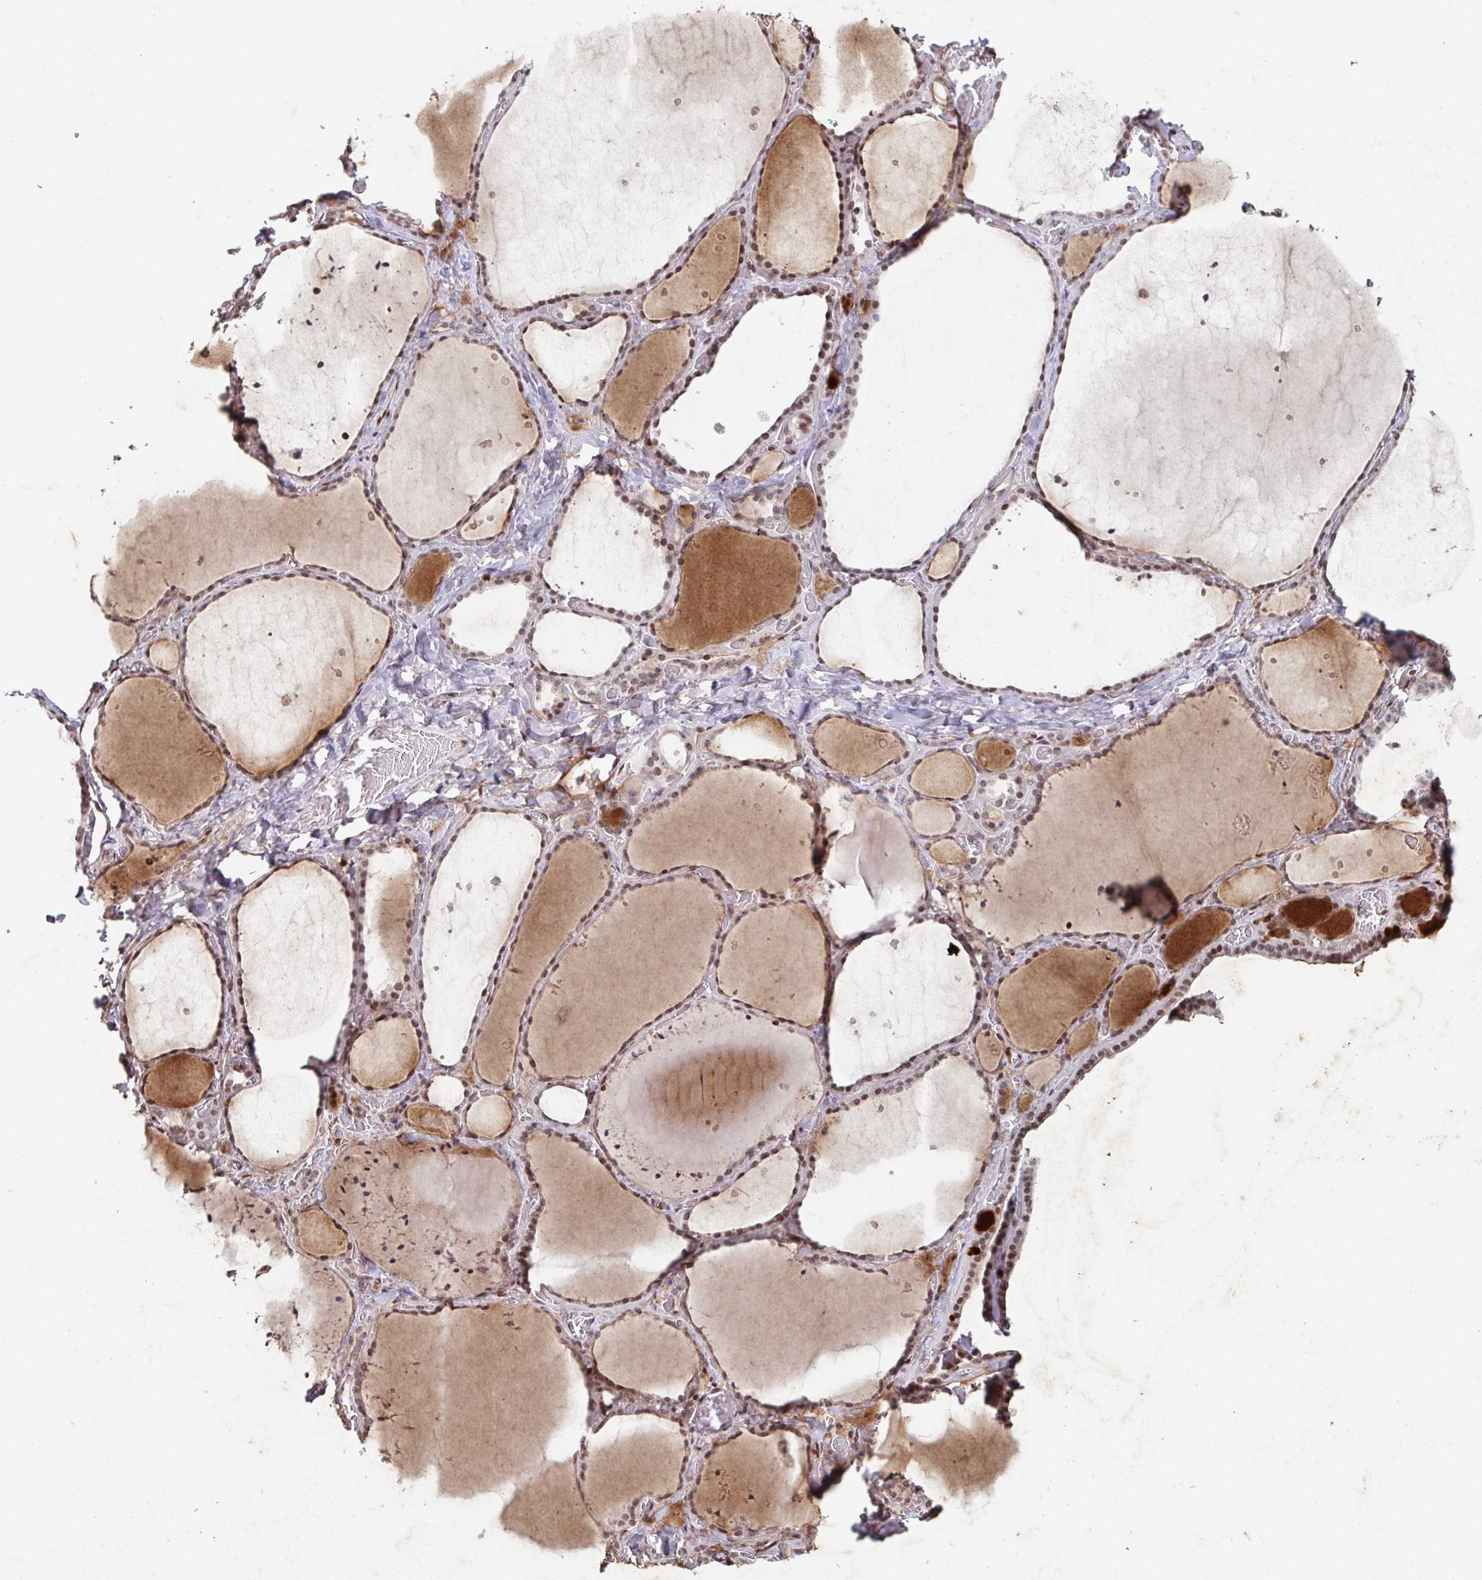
{"staining": {"intensity": "moderate", "quantity": ">75%", "location": "nuclear"}, "tissue": "thyroid gland", "cell_type": "Glandular cells", "image_type": "normal", "snomed": [{"axis": "morphology", "description": "Normal tissue, NOS"}, {"axis": "topography", "description": "Thyroid gland"}], "caption": "Human thyroid gland stained for a protein (brown) reveals moderate nuclear positive staining in approximately >75% of glandular cells.", "gene": "C19orf53", "patient": {"sex": "female", "age": 36}}